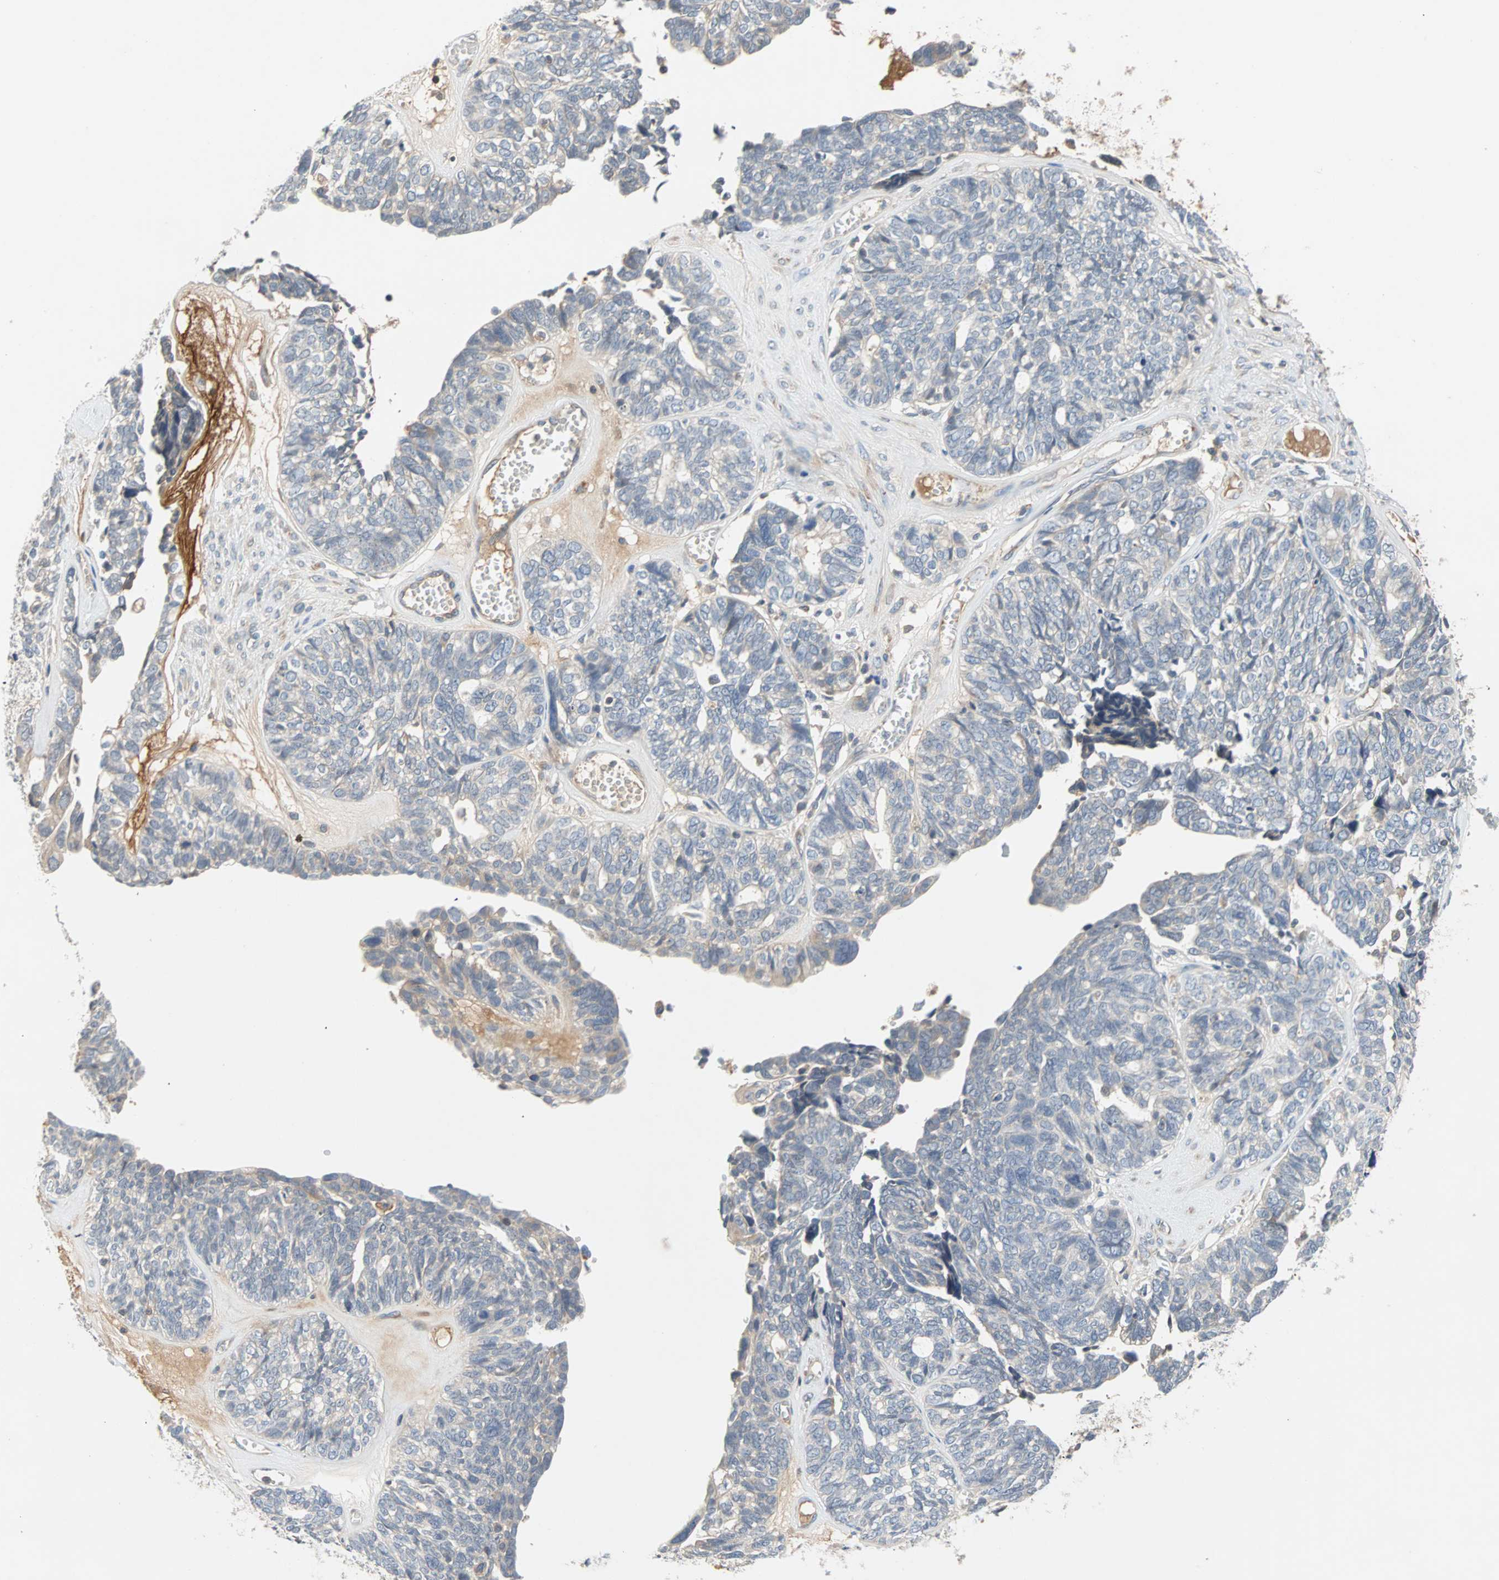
{"staining": {"intensity": "negative", "quantity": "none", "location": "none"}, "tissue": "ovarian cancer", "cell_type": "Tumor cells", "image_type": "cancer", "snomed": [{"axis": "morphology", "description": "Cystadenocarcinoma, serous, NOS"}, {"axis": "topography", "description": "Ovary"}], "caption": "Tumor cells are negative for protein expression in human ovarian cancer (serous cystadenocarcinoma). Nuclei are stained in blue.", "gene": "MAP4K1", "patient": {"sex": "female", "age": 79}}